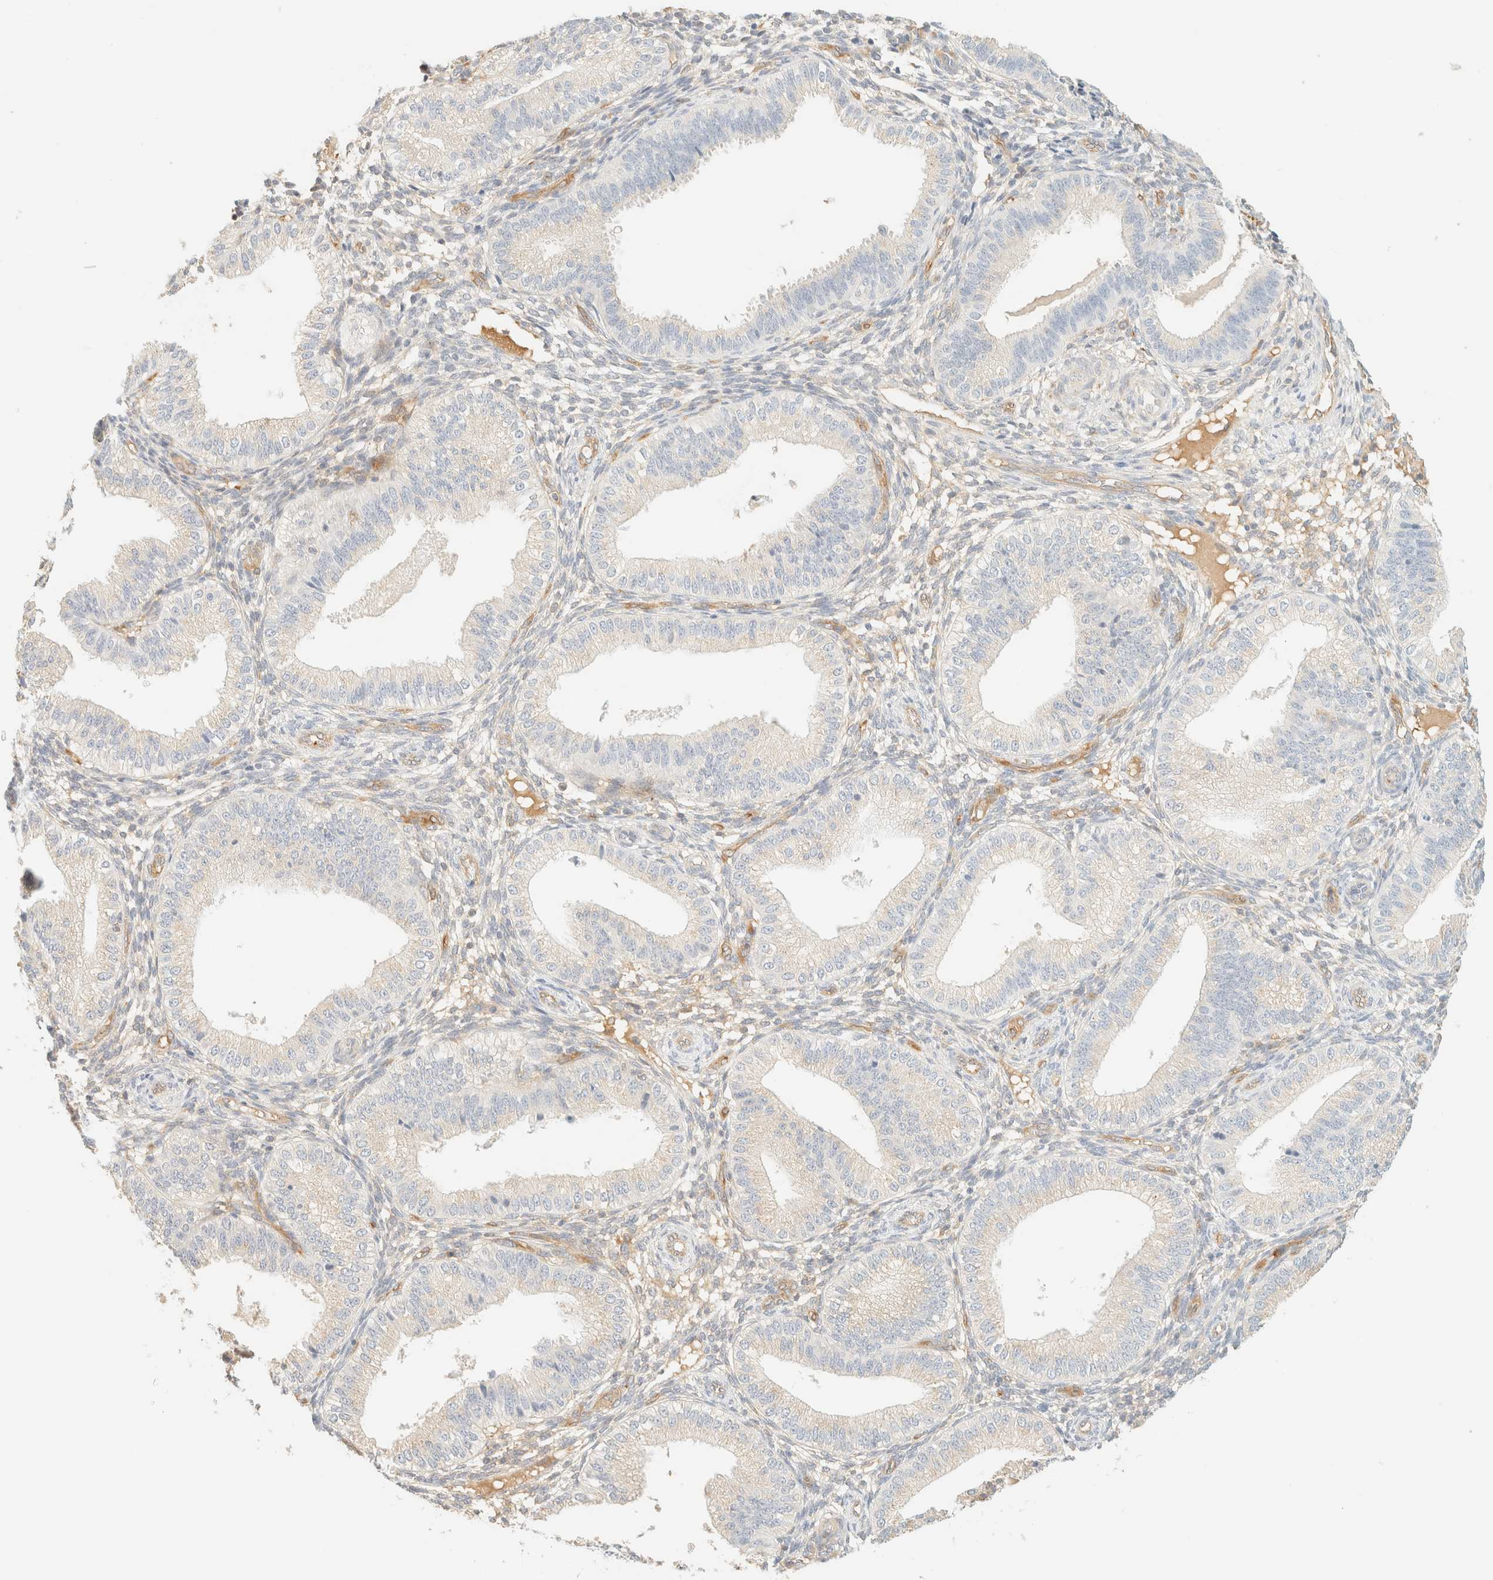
{"staining": {"intensity": "weak", "quantity": "<25%", "location": "cytoplasmic/membranous"}, "tissue": "endometrium", "cell_type": "Cells in endometrial stroma", "image_type": "normal", "snomed": [{"axis": "morphology", "description": "Normal tissue, NOS"}, {"axis": "topography", "description": "Endometrium"}], "caption": "High power microscopy histopathology image of an immunohistochemistry (IHC) image of unremarkable endometrium, revealing no significant staining in cells in endometrial stroma. Nuclei are stained in blue.", "gene": "FHOD1", "patient": {"sex": "female", "age": 39}}